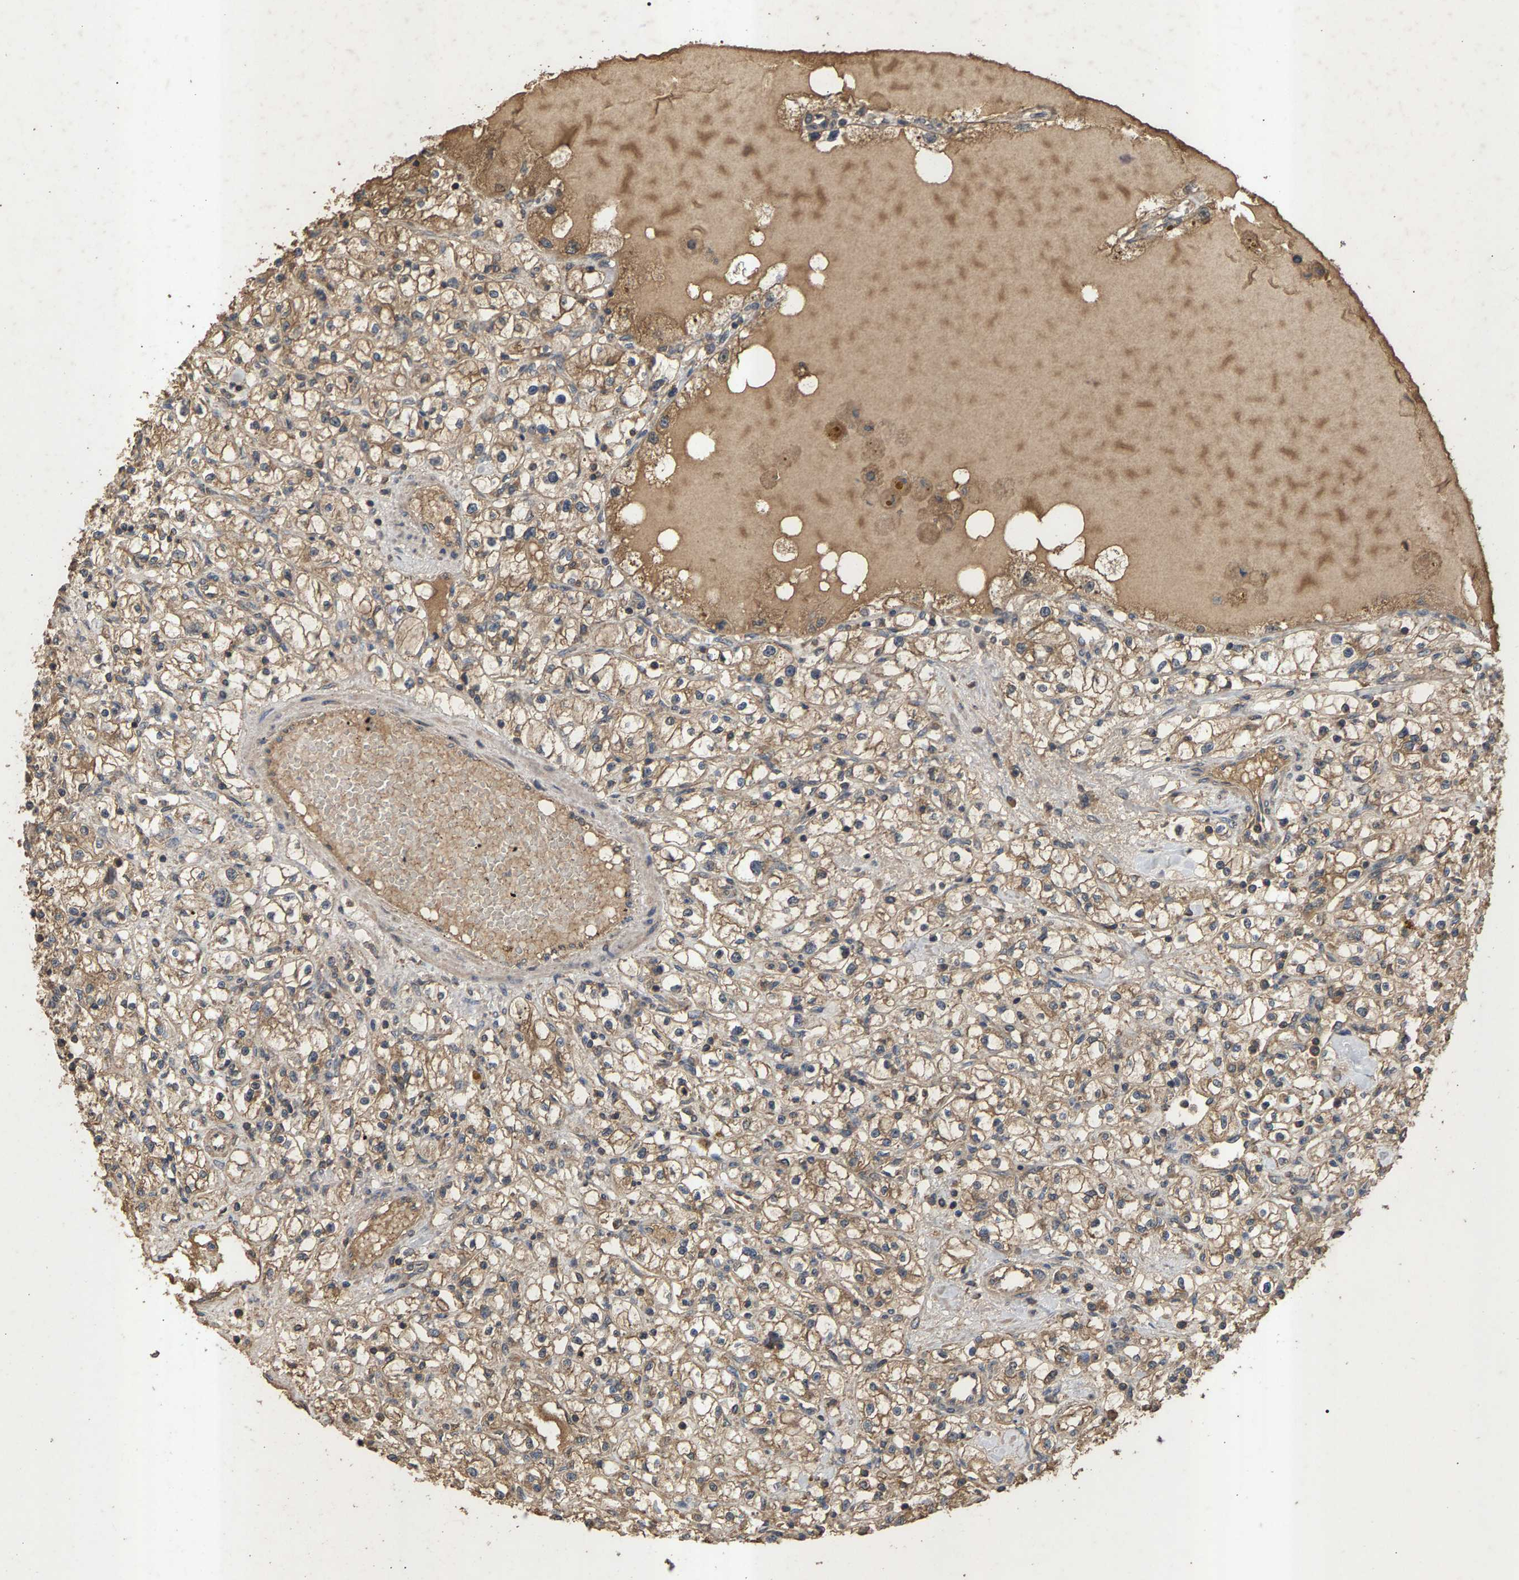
{"staining": {"intensity": "moderate", "quantity": ">75%", "location": "cytoplasmic/membranous"}, "tissue": "renal cancer", "cell_type": "Tumor cells", "image_type": "cancer", "snomed": [{"axis": "morphology", "description": "Adenocarcinoma, NOS"}, {"axis": "topography", "description": "Kidney"}], "caption": "Renal adenocarcinoma tissue exhibits moderate cytoplasmic/membranous positivity in approximately >75% of tumor cells, visualized by immunohistochemistry.", "gene": "HTRA3", "patient": {"sex": "male", "age": 56}}